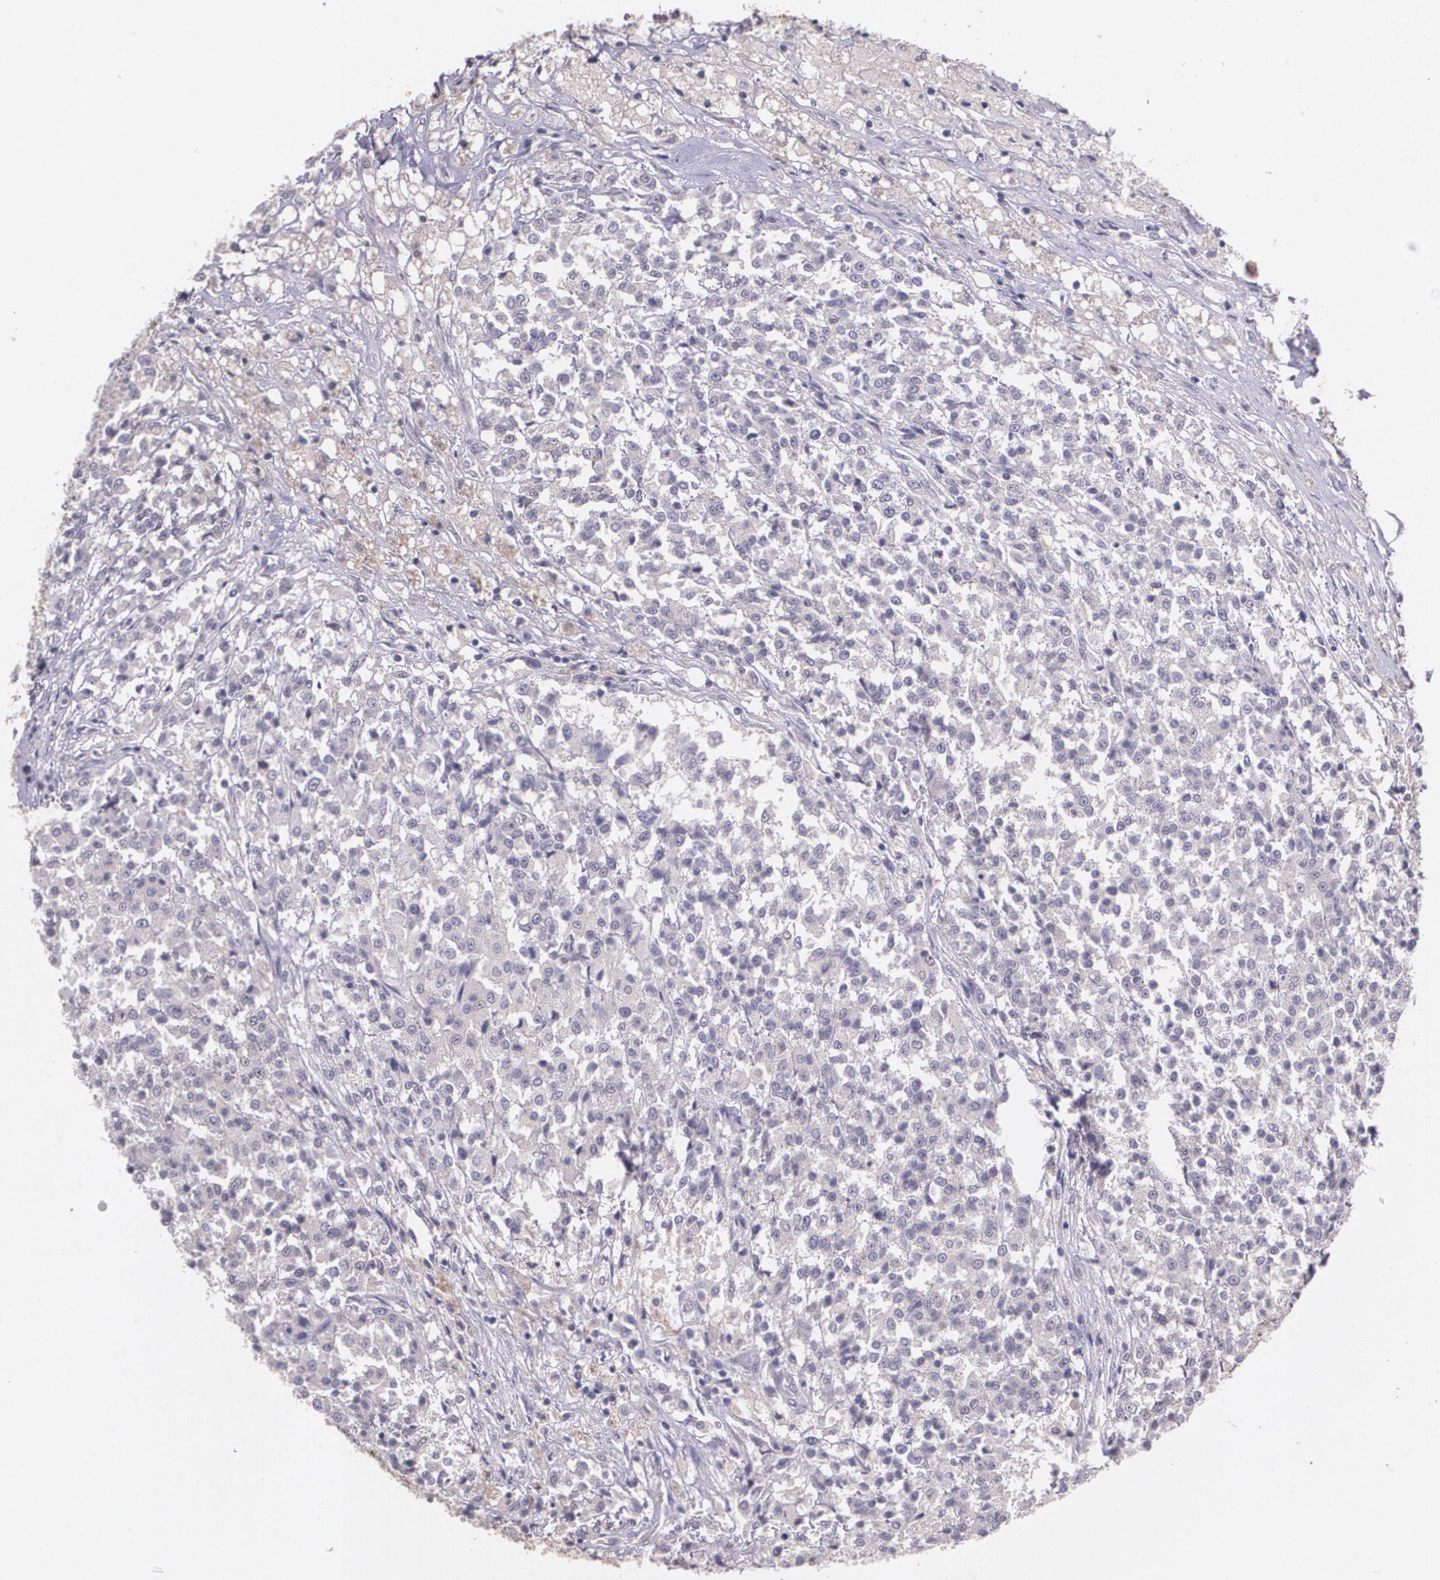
{"staining": {"intensity": "weak", "quantity": ">75%", "location": "cytoplasmic/membranous"}, "tissue": "testis cancer", "cell_type": "Tumor cells", "image_type": "cancer", "snomed": [{"axis": "morphology", "description": "Seminoma, NOS"}, {"axis": "topography", "description": "Testis"}], "caption": "Protein analysis of testis cancer (seminoma) tissue demonstrates weak cytoplasmic/membranous positivity in approximately >75% of tumor cells. Immunohistochemistry stains the protein of interest in brown and the nuclei are stained blue.", "gene": "TM4SF1", "patient": {"sex": "male", "age": 59}}